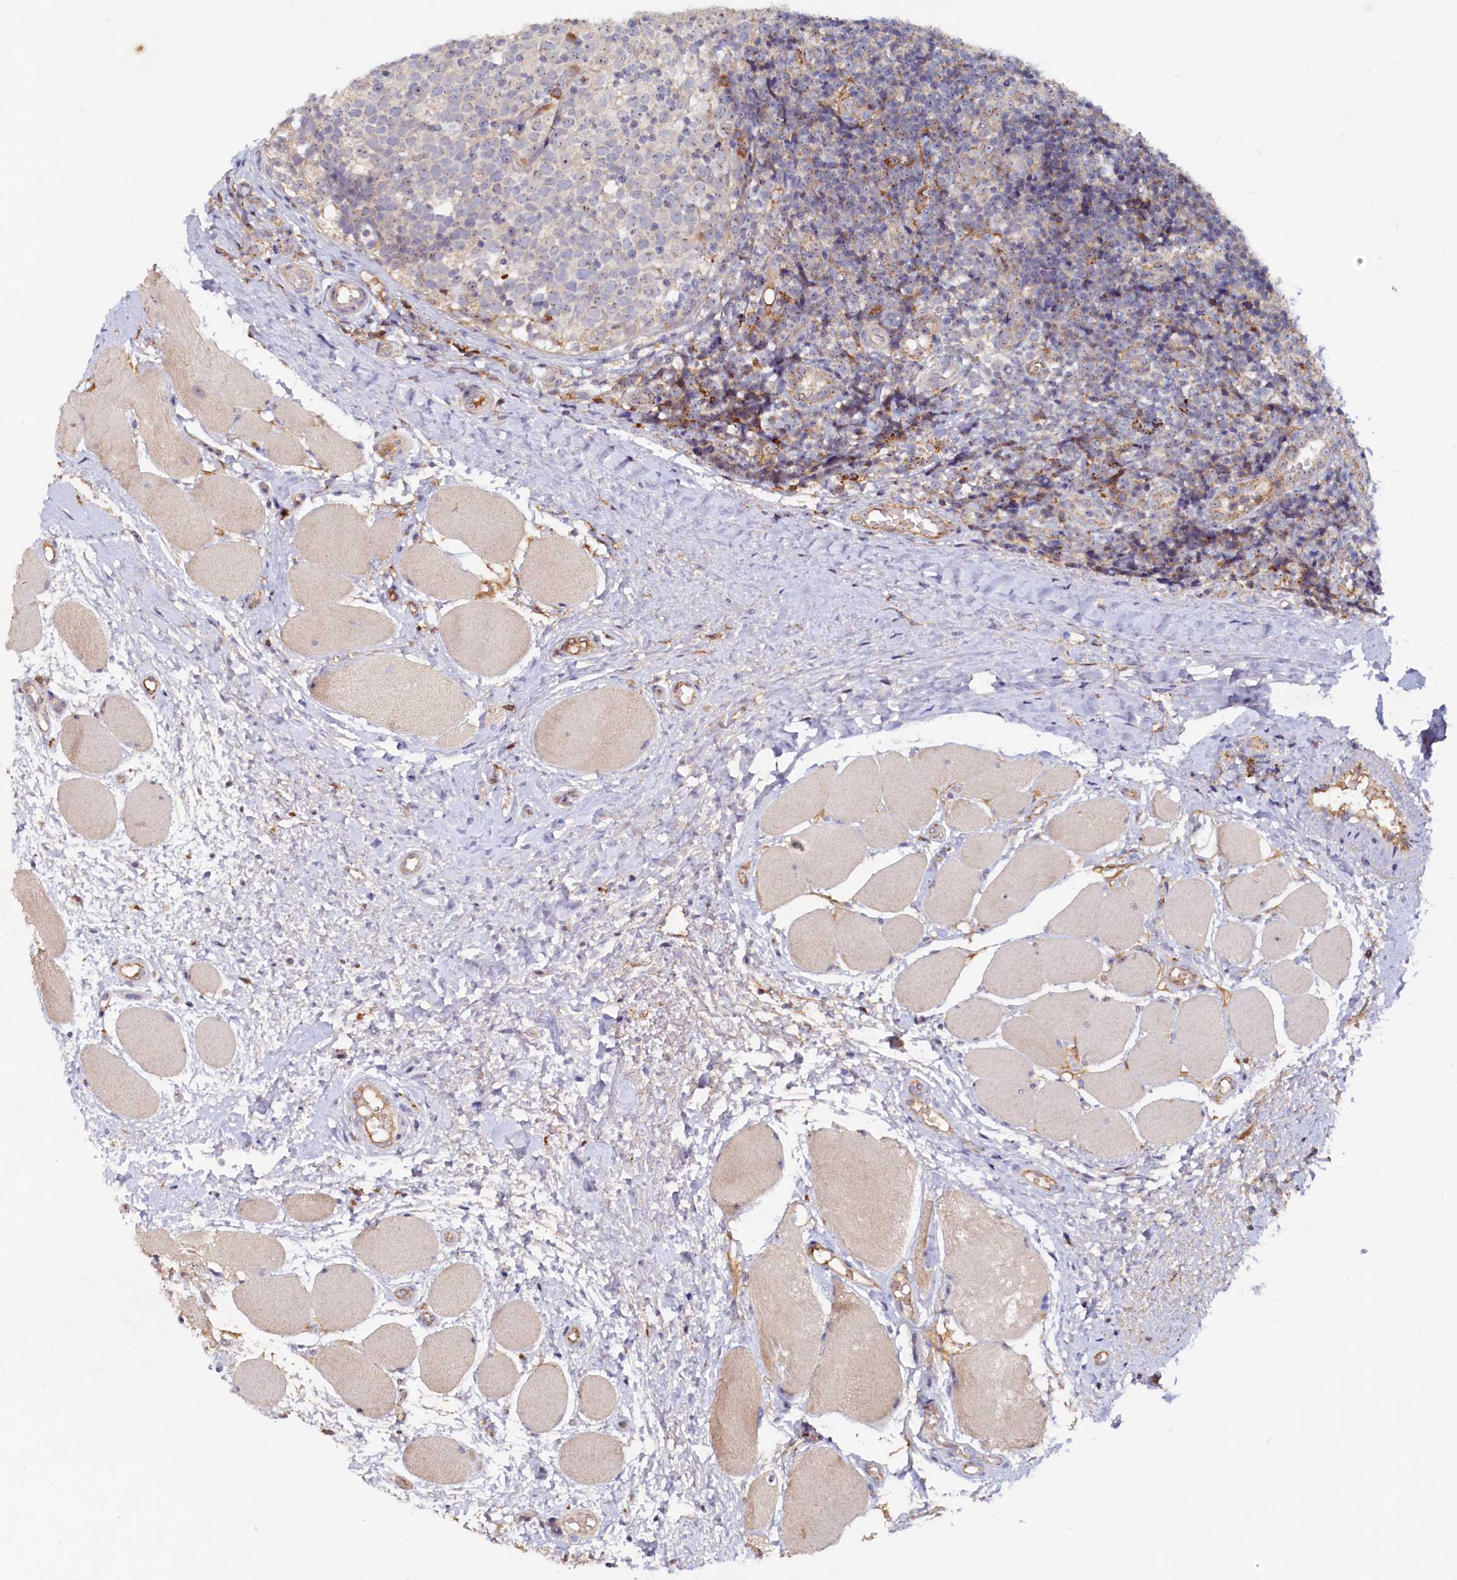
{"staining": {"intensity": "moderate", "quantity": "<25%", "location": "cytoplasmic/membranous"}, "tissue": "tonsil", "cell_type": "Germinal center cells", "image_type": "normal", "snomed": [{"axis": "morphology", "description": "Normal tissue, NOS"}, {"axis": "topography", "description": "Tonsil"}], "caption": "High-power microscopy captured an IHC histopathology image of normal tonsil, revealing moderate cytoplasmic/membranous expression in about <25% of germinal center cells.", "gene": "RGS7BP", "patient": {"sex": "female", "age": 19}}